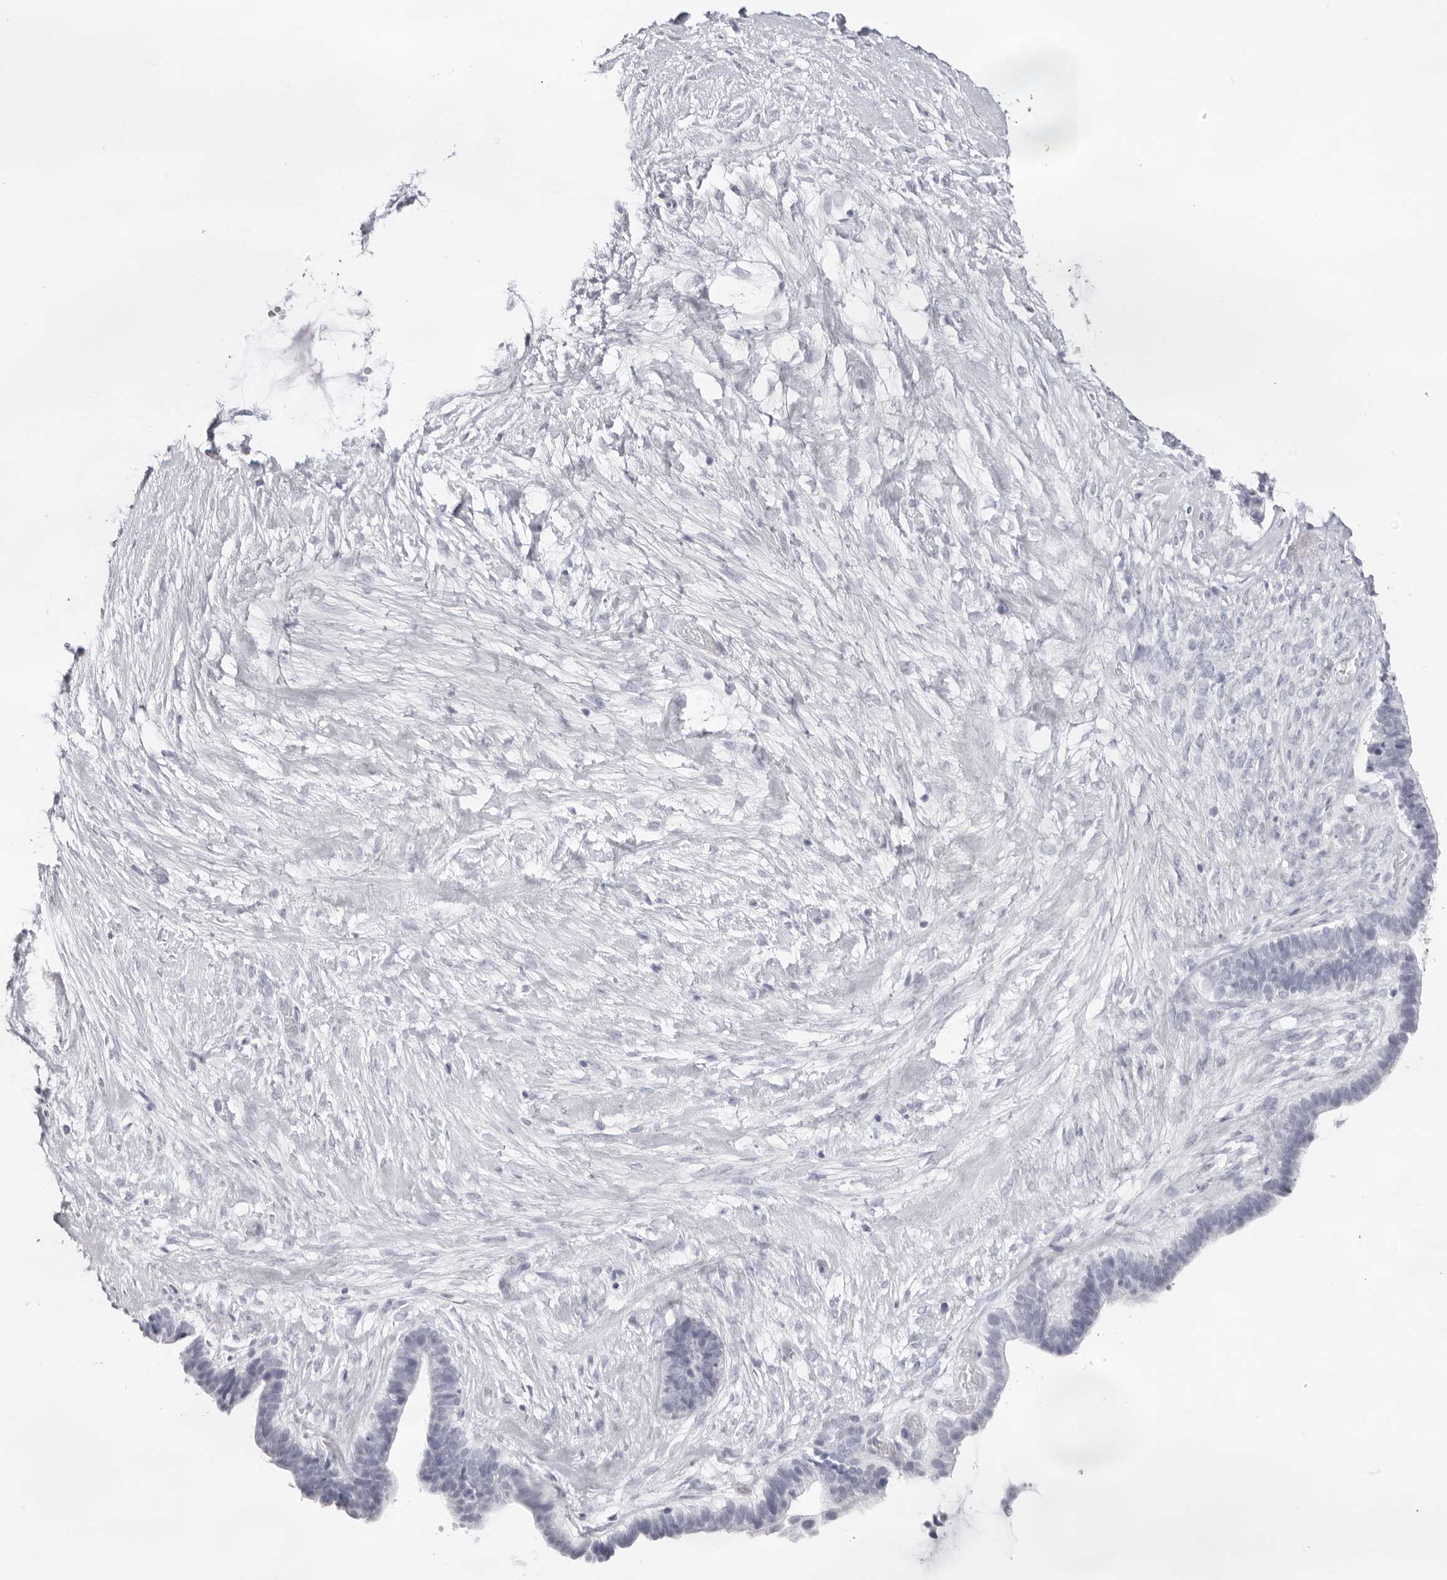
{"staining": {"intensity": "negative", "quantity": "none", "location": "none"}, "tissue": "ovarian cancer", "cell_type": "Tumor cells", "image_type": "cancer", "snomed": [{"axis": "morphology", "description": "Cystadenocarcinoma, serous, NOS"}, {"axis": "topography", "description": "Ovary"}], "caption": "Human ovarian serous cystadenocarcinoma stained for a protein using IHC demonstrates no staining in tumor cells.", "gene": "FDPS", "patient": {"sex": "female", "age": 56}}